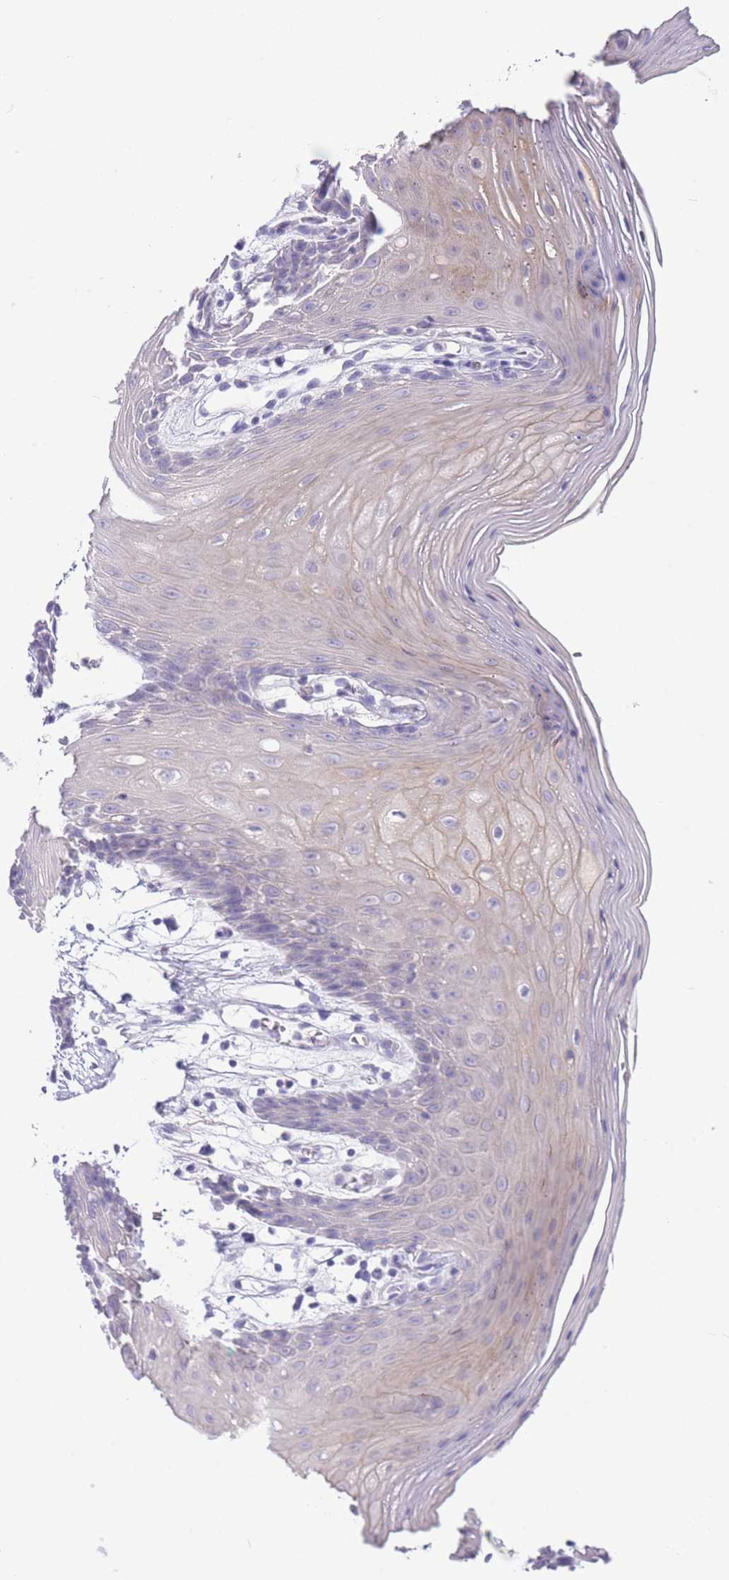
{"staining": {"intensity": "moderate", "quantity": "<25%", "location": "cytoplasmic/membranous"}, "tissue": "oral mucosa", "cell_type": "Squamous epithelial cells", "image_type": "normal", "snomed": [{"axis": "morphology", "description": "Normal tissue, NOS"}, {"axis": "topography", "description": "Oral tissue"}, {"axis": "topography", "description": "Tounge, NOS"}], "caption": "The image exhibits a brown stain indicating the presence of a protein in the cytoplasmic/membranous of squamous epithelial cells in oral mucosa.", "gene": "ASAP3", "patient": {"sex": "female", "age": 59}}